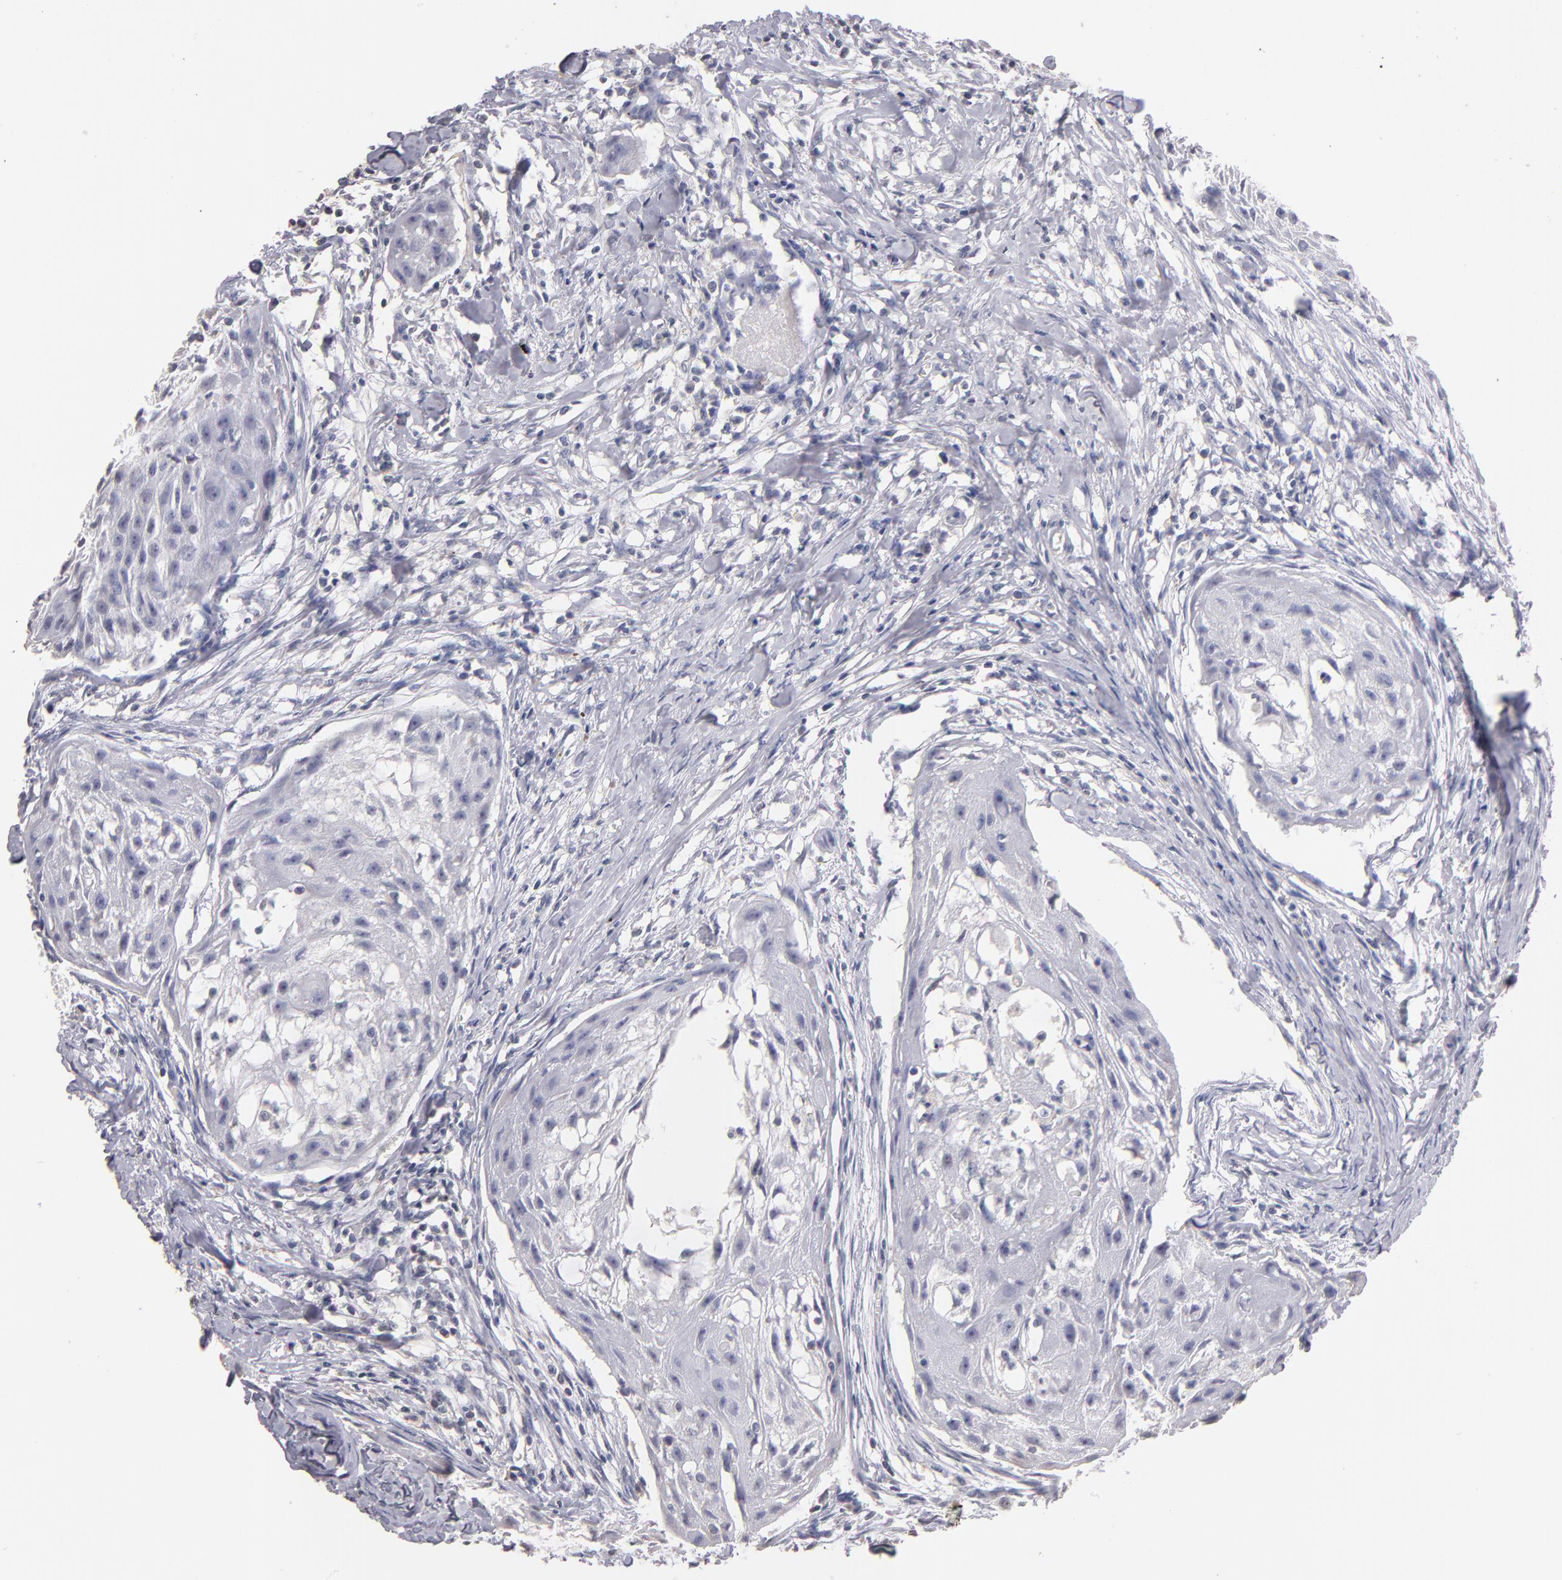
{"staining": {"intensity": "negative", "quantity": "none", "location": "none"}, "tissue": "head and neck cancer", "cell_type": "Tumor cells", "image_type": "cancer", "snomed": [{"axis": "morphology", "description": "Squamous cell carcinoma, NOS"}, {"axis": "topography", "description": "Head-Neck"}], "caption": "This is an immunohistochemistry photomicrograph of head and neck cancer. There is no expression in tumor cells.", "gene": "SOX10", "patient": {"sex": "male", "age": 64}}